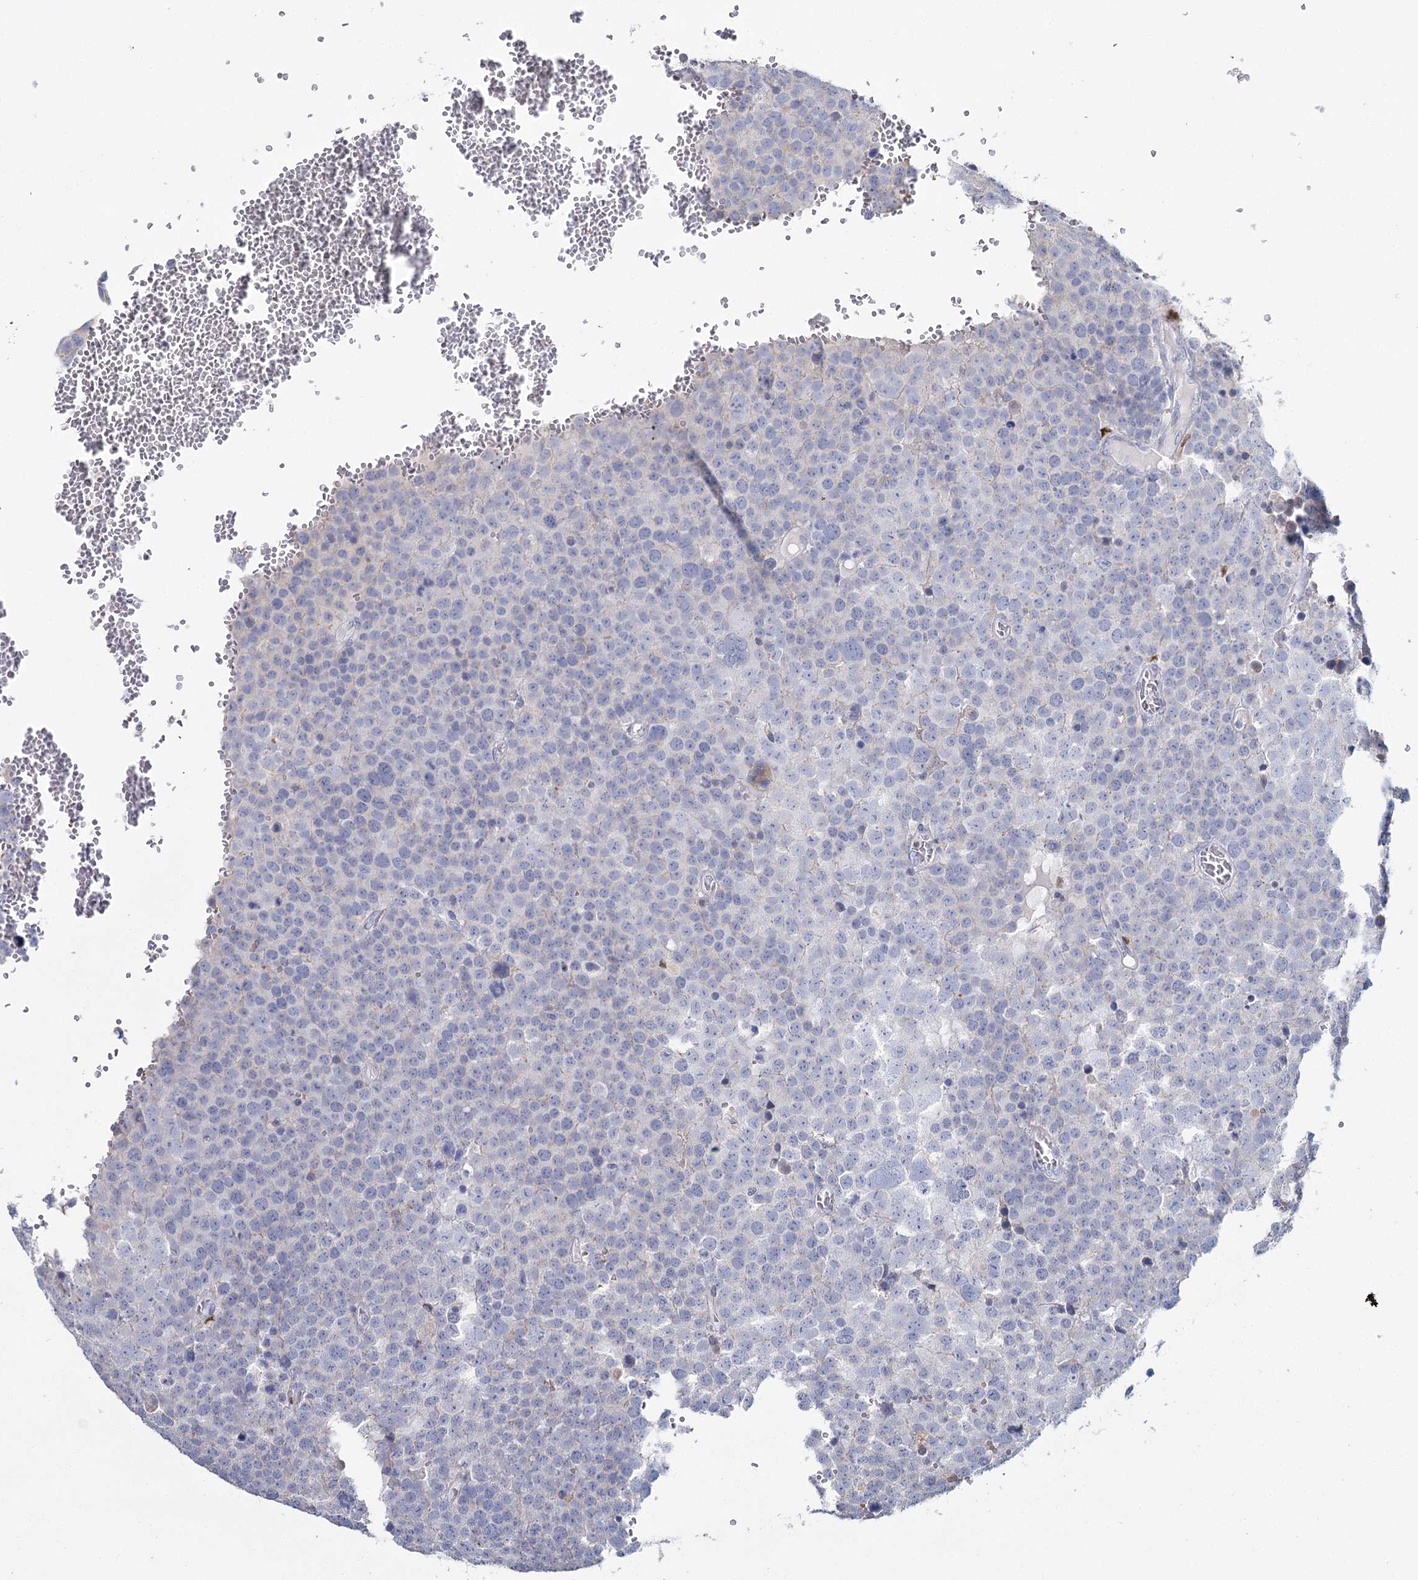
{"staining": {"intensity": "negative", "quantity": "none", "location": "none"}, "tissue": "testis cancer", "cell_type": "Tumor cells", "image_type": "cancer", "snomed": [{"axis": "morphology", "description": "Seminoma, NOS"}, {"axis": "topography", "description": "Testis"}], "caption": "Testis cancer (seminoma) was stained to show a protein in brown. There is no significant staining in tumor cells.", "gene": "IGSF3", "patient": {"sex": "male", "age": 71}}